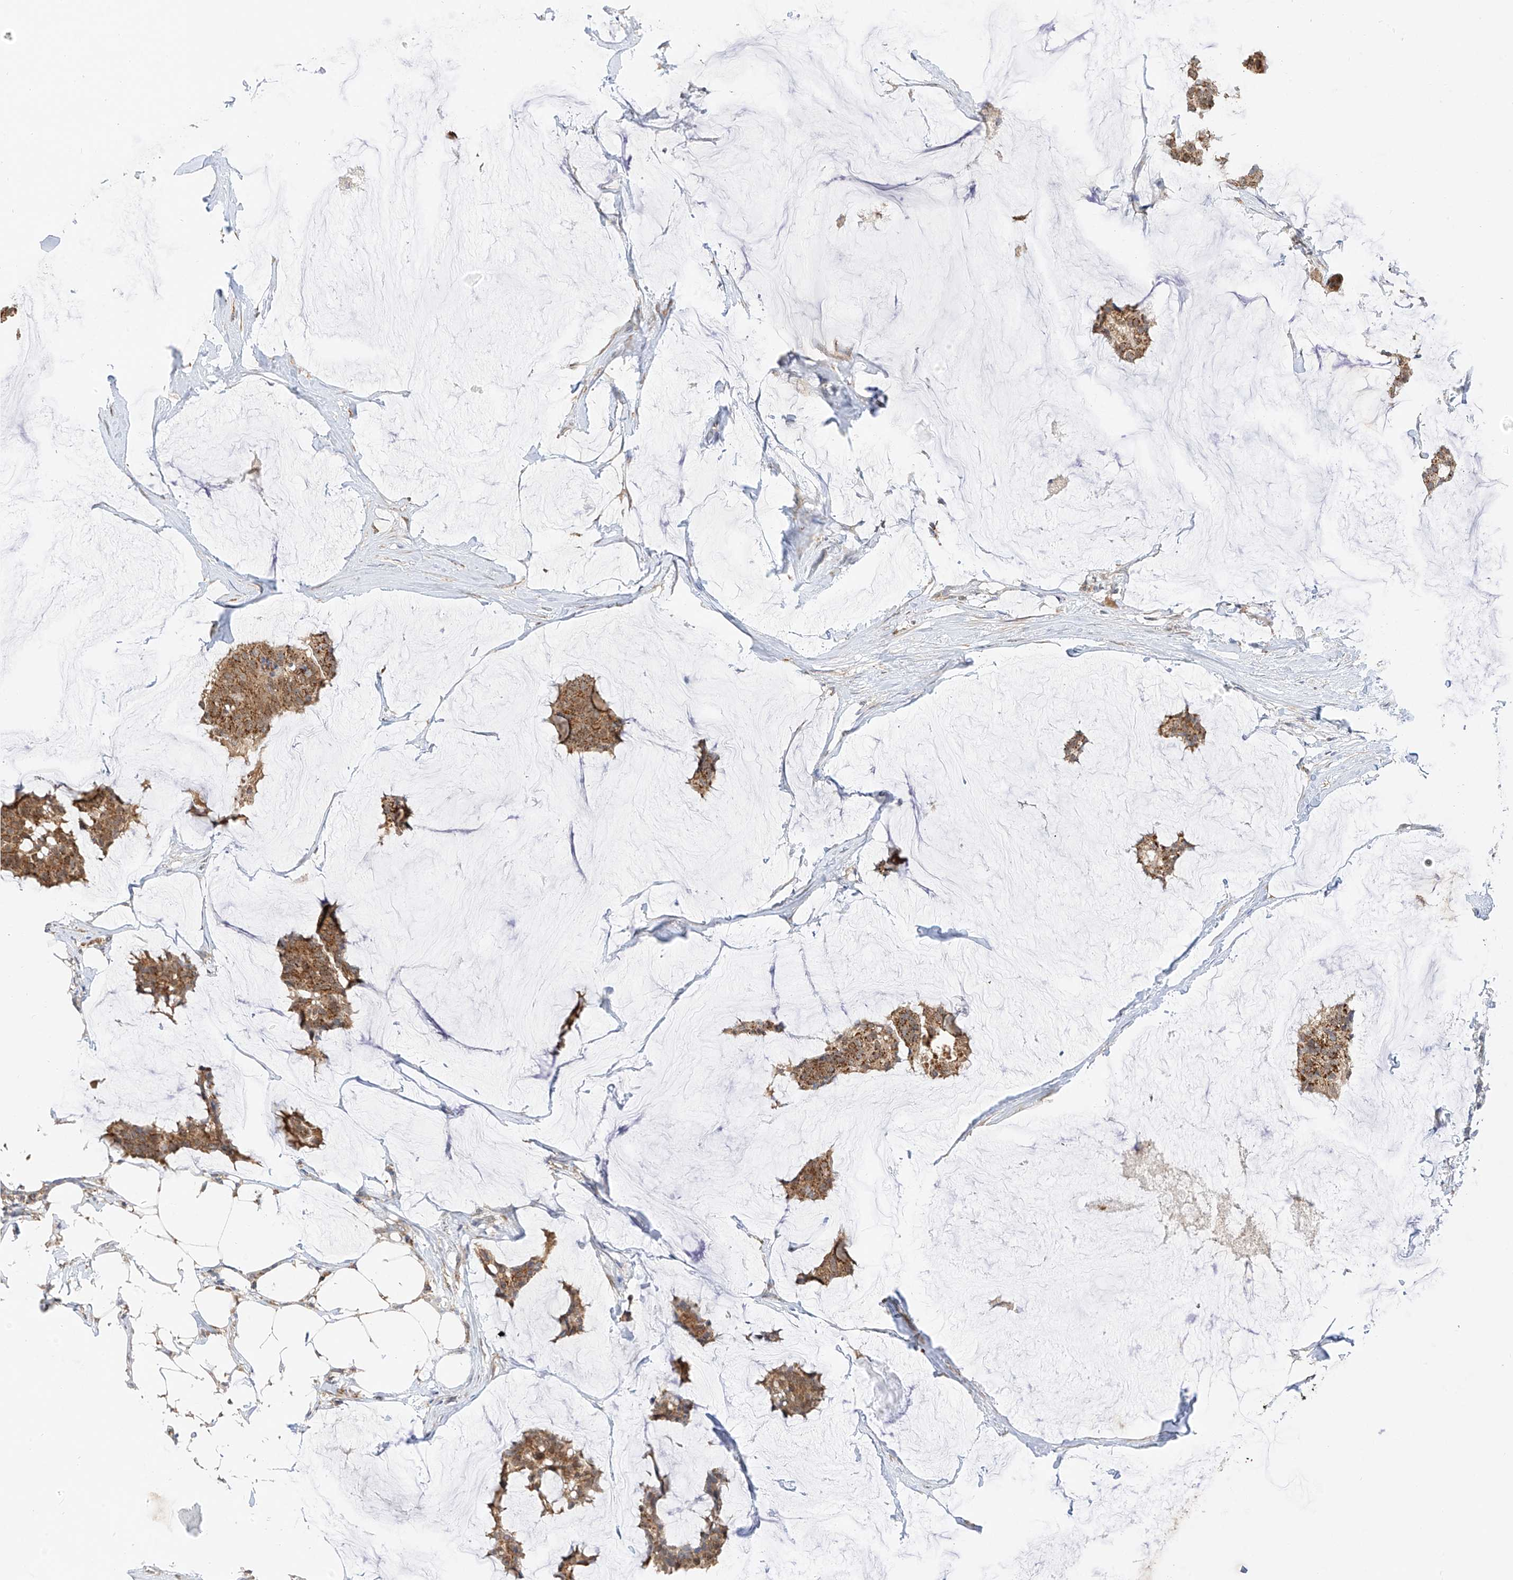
{"staining": {"intensity": "moderate", "quantity": ">75%", "location": "cytoplasmic/membranous"}, "tissue": "breast cancer", "cell_type": "Tumor cells", "image_type": "cancer", "snomed": [{"axis": "morphology", "description": "Duct carcinoma"}, {"axis": "topography", "description": "Breast"}], "caption": "Breast infiltrating ductal carcinoma stained for a protein (brown) reveals moderate cytoplasmic/membranous positive positivity in approximately >75% of tumor cells.", "gene": "PPA2", "patient": {"sex": "female", "age": 93}}